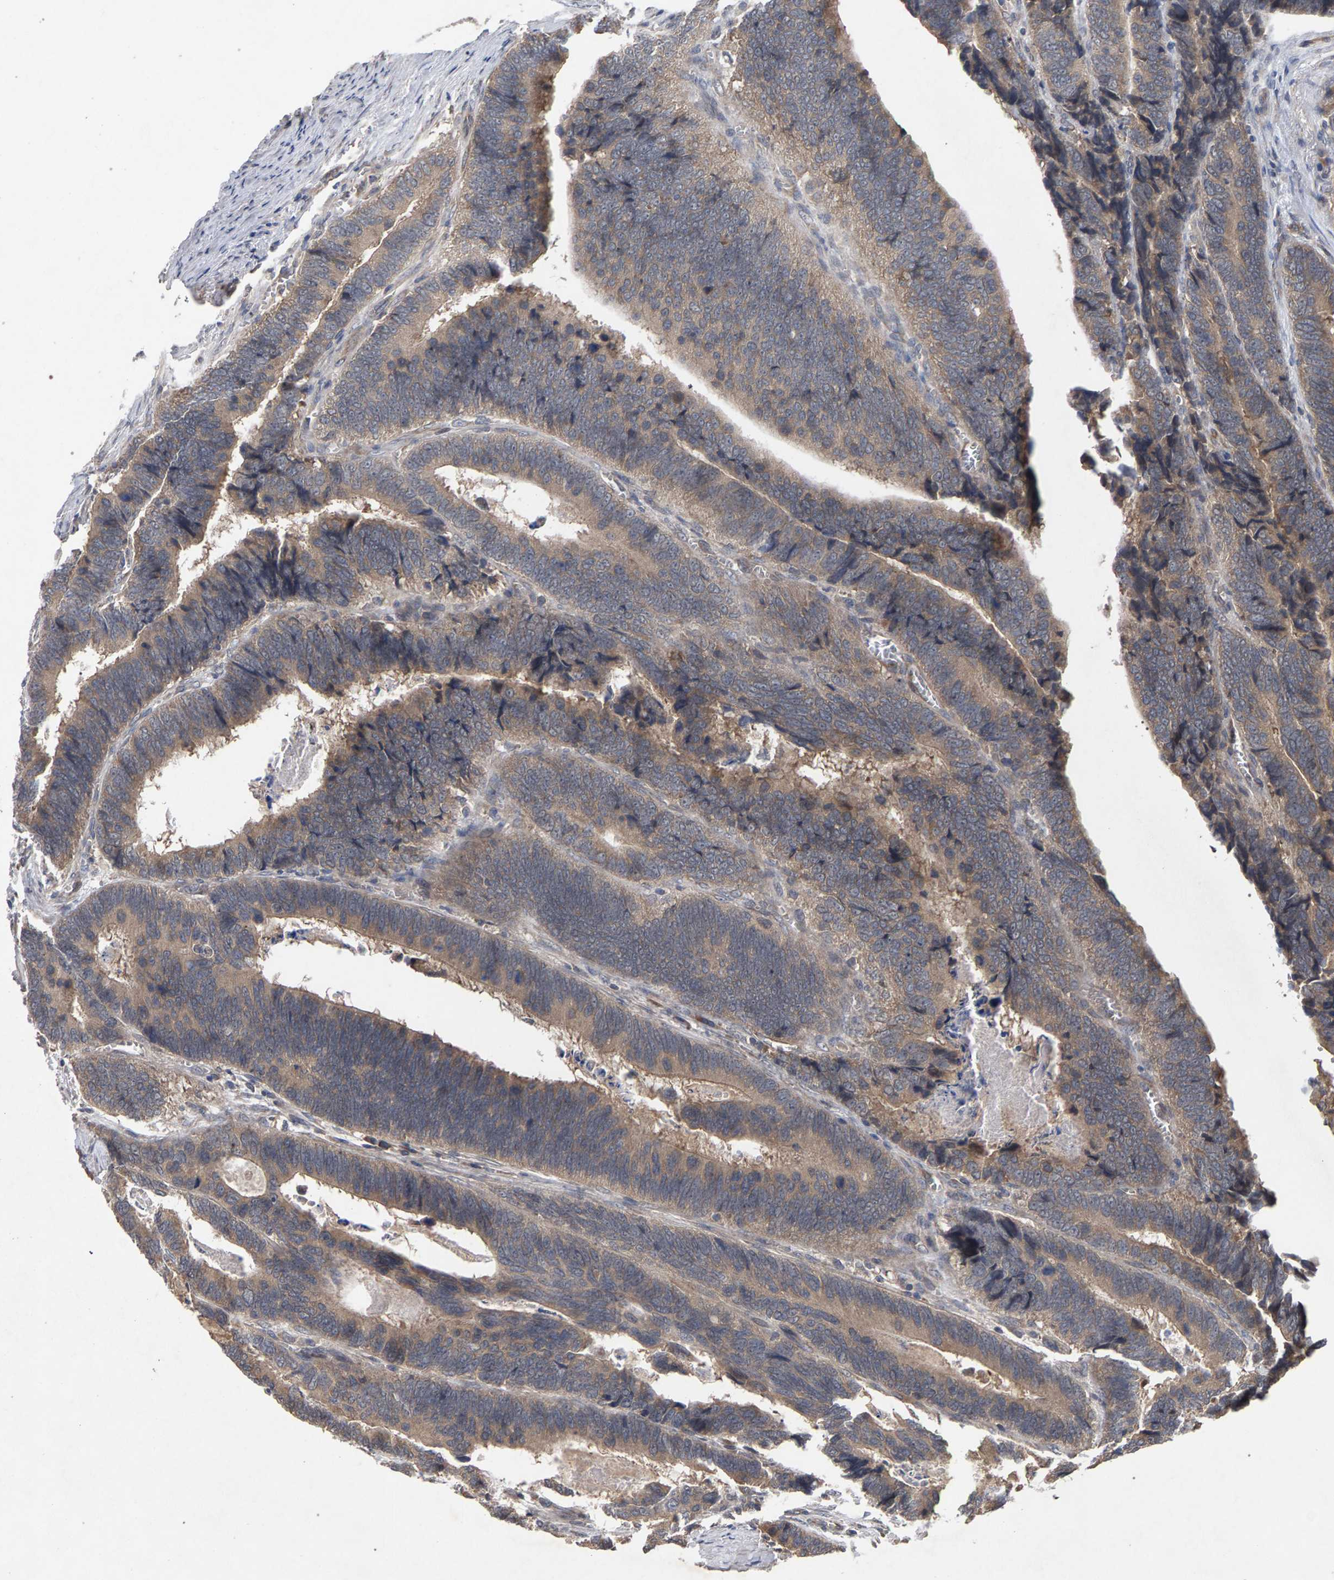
{"staining": {"intensity": "weak", "quantity": ">75%", "location": "cytoplasmic/membranous"}, "tissue": "colorectal cancer", "cell_type": "Tumor cells", "image_type": "cancer", "snomed": [{"axis": "morphology", "description": "Adenocarcinoma, NOS"}, {"axis": "topography", "description": "Colon"}], "caption": "Human colorectal adenocarcinoma stained for a protein (brown) shows weak cytoplasmic/membranous positive expression in approximately >75% of tumor cells.", "gene": "SLC4A4", "patient": {"sex": "male", "age": 72}}